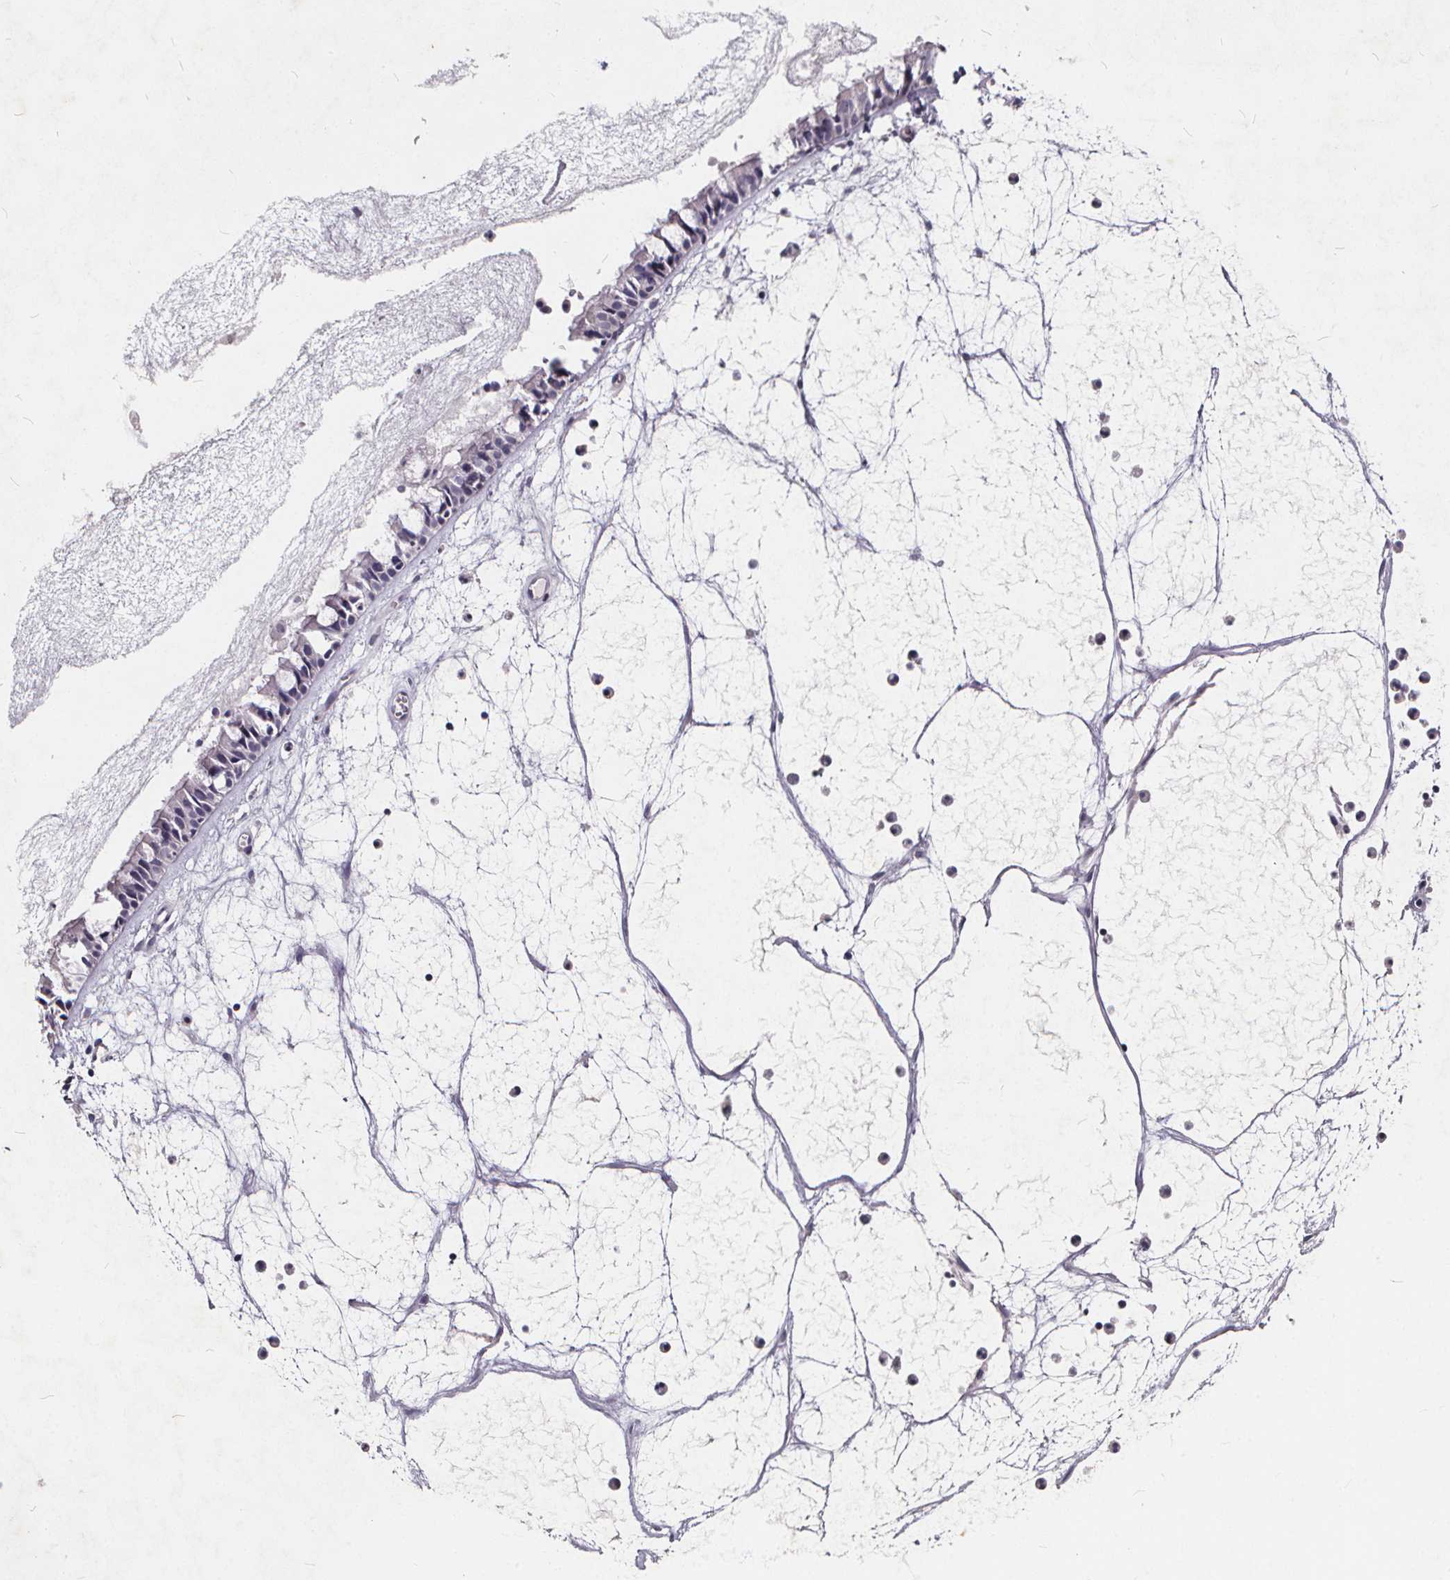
{"staining": {"intensity": "negative", "quantity": "none", "location": "none"}, "tissue": "nasopharynx", "cell_type": "Respiratory epithelial cells", "image_type": "normal", "snomed": [{"axis": "morphology", "description": "Normal tissue, NOS"}, {"axis": "topography", "description": "Nasopharynx"}], "caption": "Immunohistochemical staining of unremarkable human nasopharynx exhibits no significant positivity in respiratory epithelial cells.", "gene": "TSPAN14", "patient": {"sex": "male", "age": 31}}